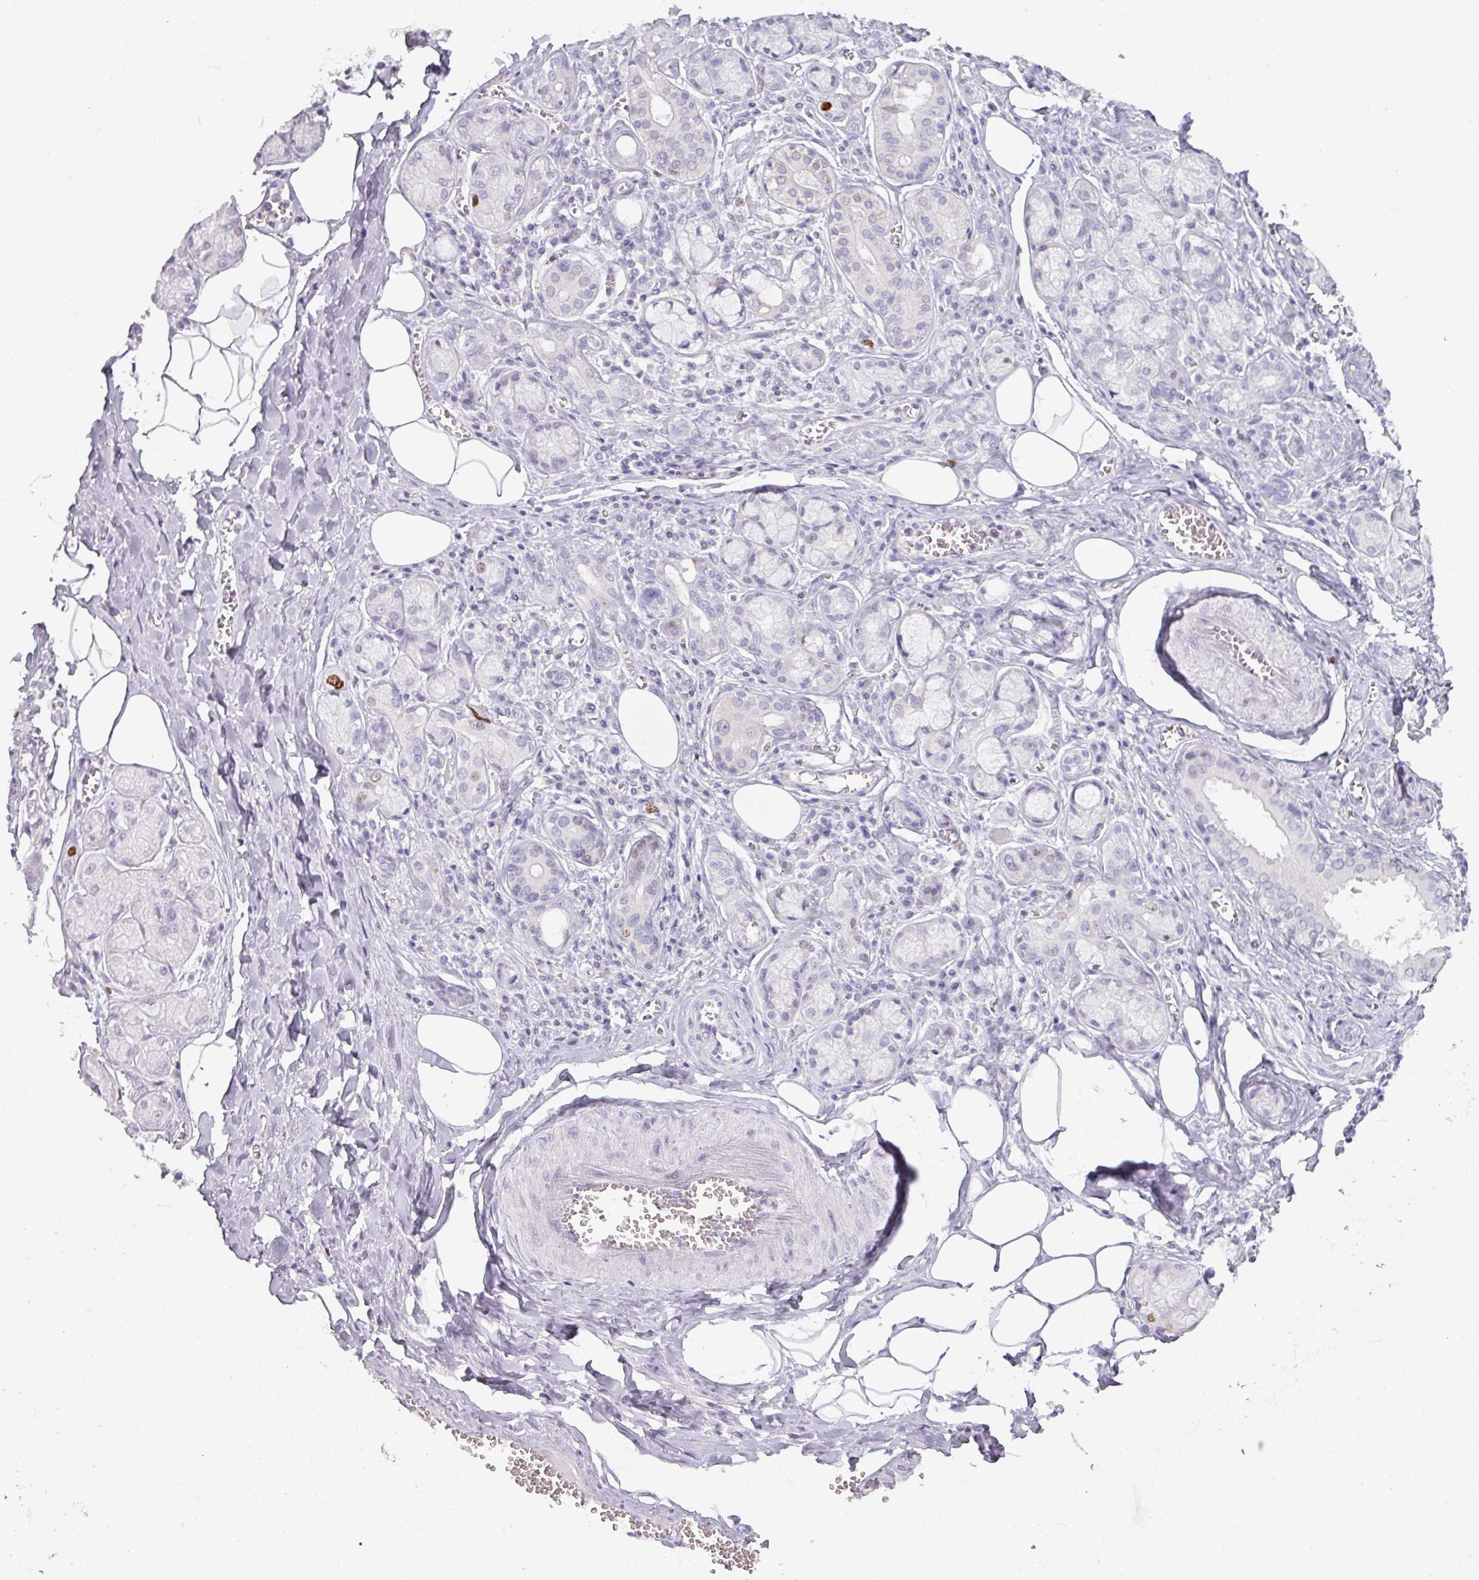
{"staining": {"intensity": "strong", "quantity": "<25%", "location": "nuclear"}, "tissue": "salivary gland", "cell_type": "Glandular cells", "image_type": "normal", "snomed": [{"axis": "morphology", "description": "Normal tissue, NOS"}, {"axis": "topography", "description": "Salivary gland"}], "caption": "IHC micrograph of unremarkable salivary gland: salivary gland stained using immunohistochemistry displays medium levels of strong protein expression localized specifically in the nuclear of glandular cells, appearing as a nuclear brown color.", "gene": "ATAD2", "patient": {"sex": "male", "age": 74}}